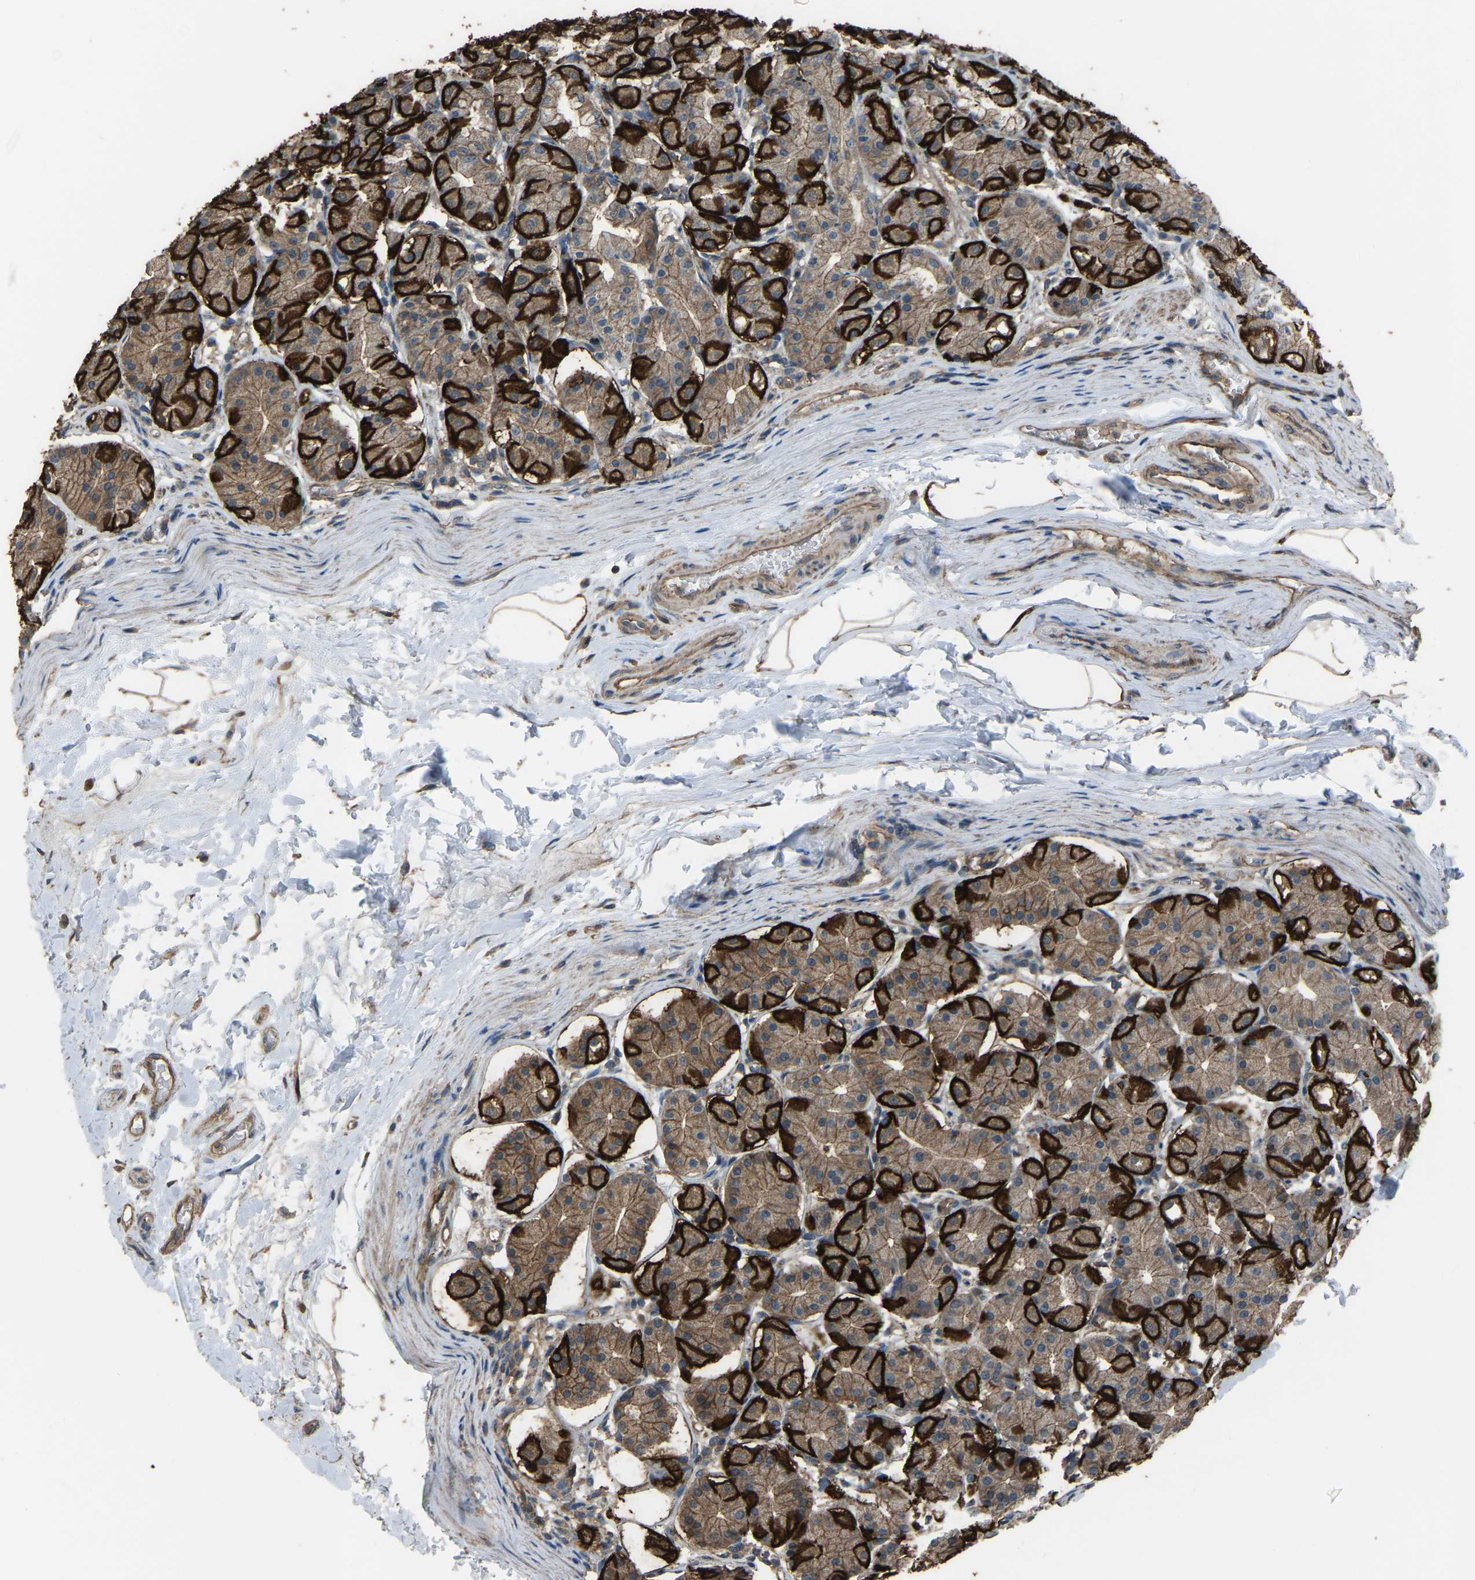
{"staining": {"intensity": "strong", "quantity": "25%-75%", "location": "cytoplasmic/membranous"}, "tissue": "stomach", "cell_type": "Glandular cells", "image_type": "normal", "snomed": [{"axis": "morphology", "description": "Normal tissue, NOS"}, {"axis": "topography", "description": "Stomach"}, {"axis": "topography", "description": "Stomach, lower"}], "caption": "An immunohistochemistry (IHC) photomicrograph of unremarkable tissue is shown. Protein staining in brown highlights strong cytoplasmic/membranous positivity in stomach within glandular cells.", "gene": "SLC4A2", "patient": {"sex": "female", "age": 56}}